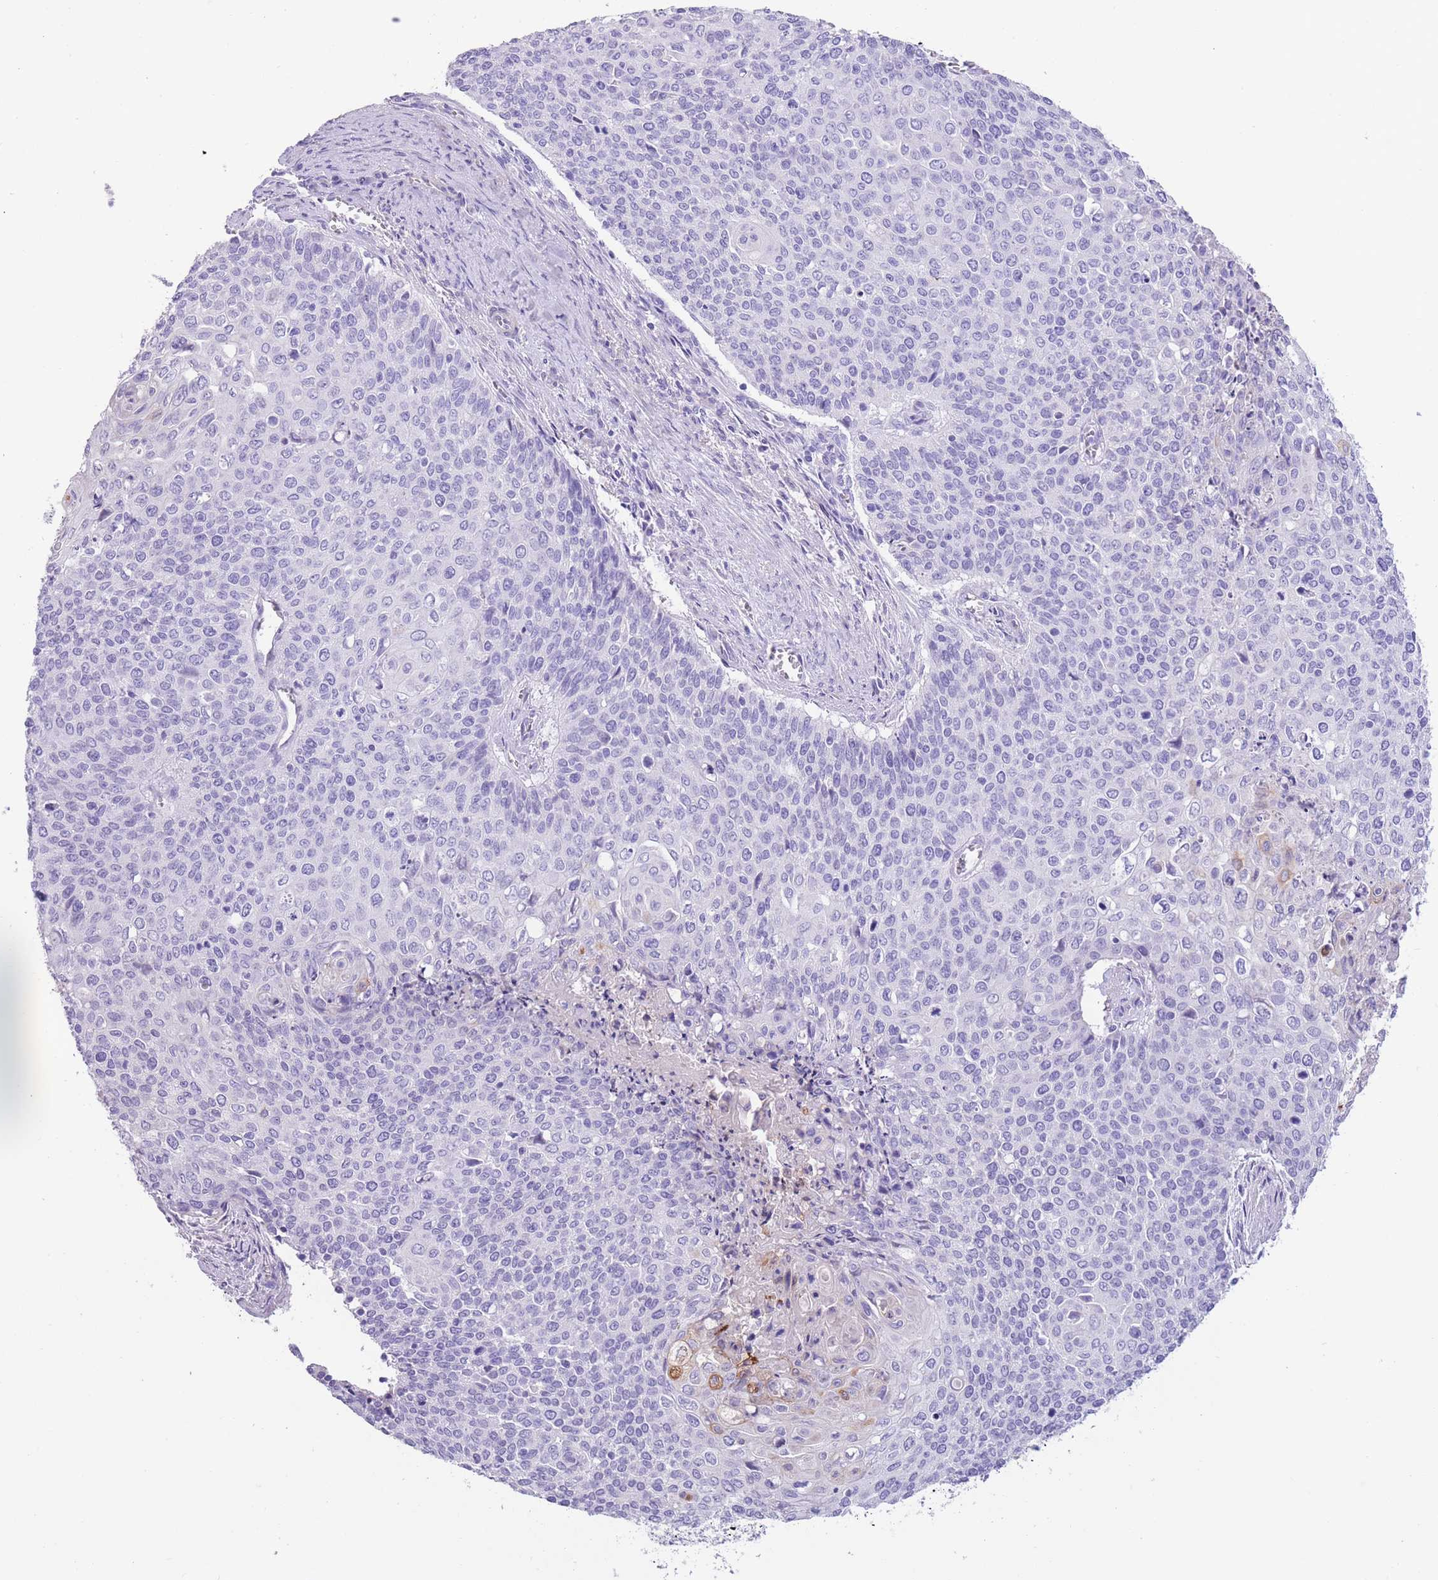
{"staining": {"intensity": "negative", "quantity": "none", "location": "none"}, "tissue": "cervical cancer", "cell_type": "Tumor cells", "image_type": "cancer", "snomed": [{"axis": "morphology", "description": "Squamous cell carcinoma, NOS"}, {"axis": "topography", "description": "Cervix"}], "caption": "Cervical cancer stained for a protein using IHC displays no expression tumor cells.", "gene": "RAI2", "patient": {"sex": "female", "age": 39}}